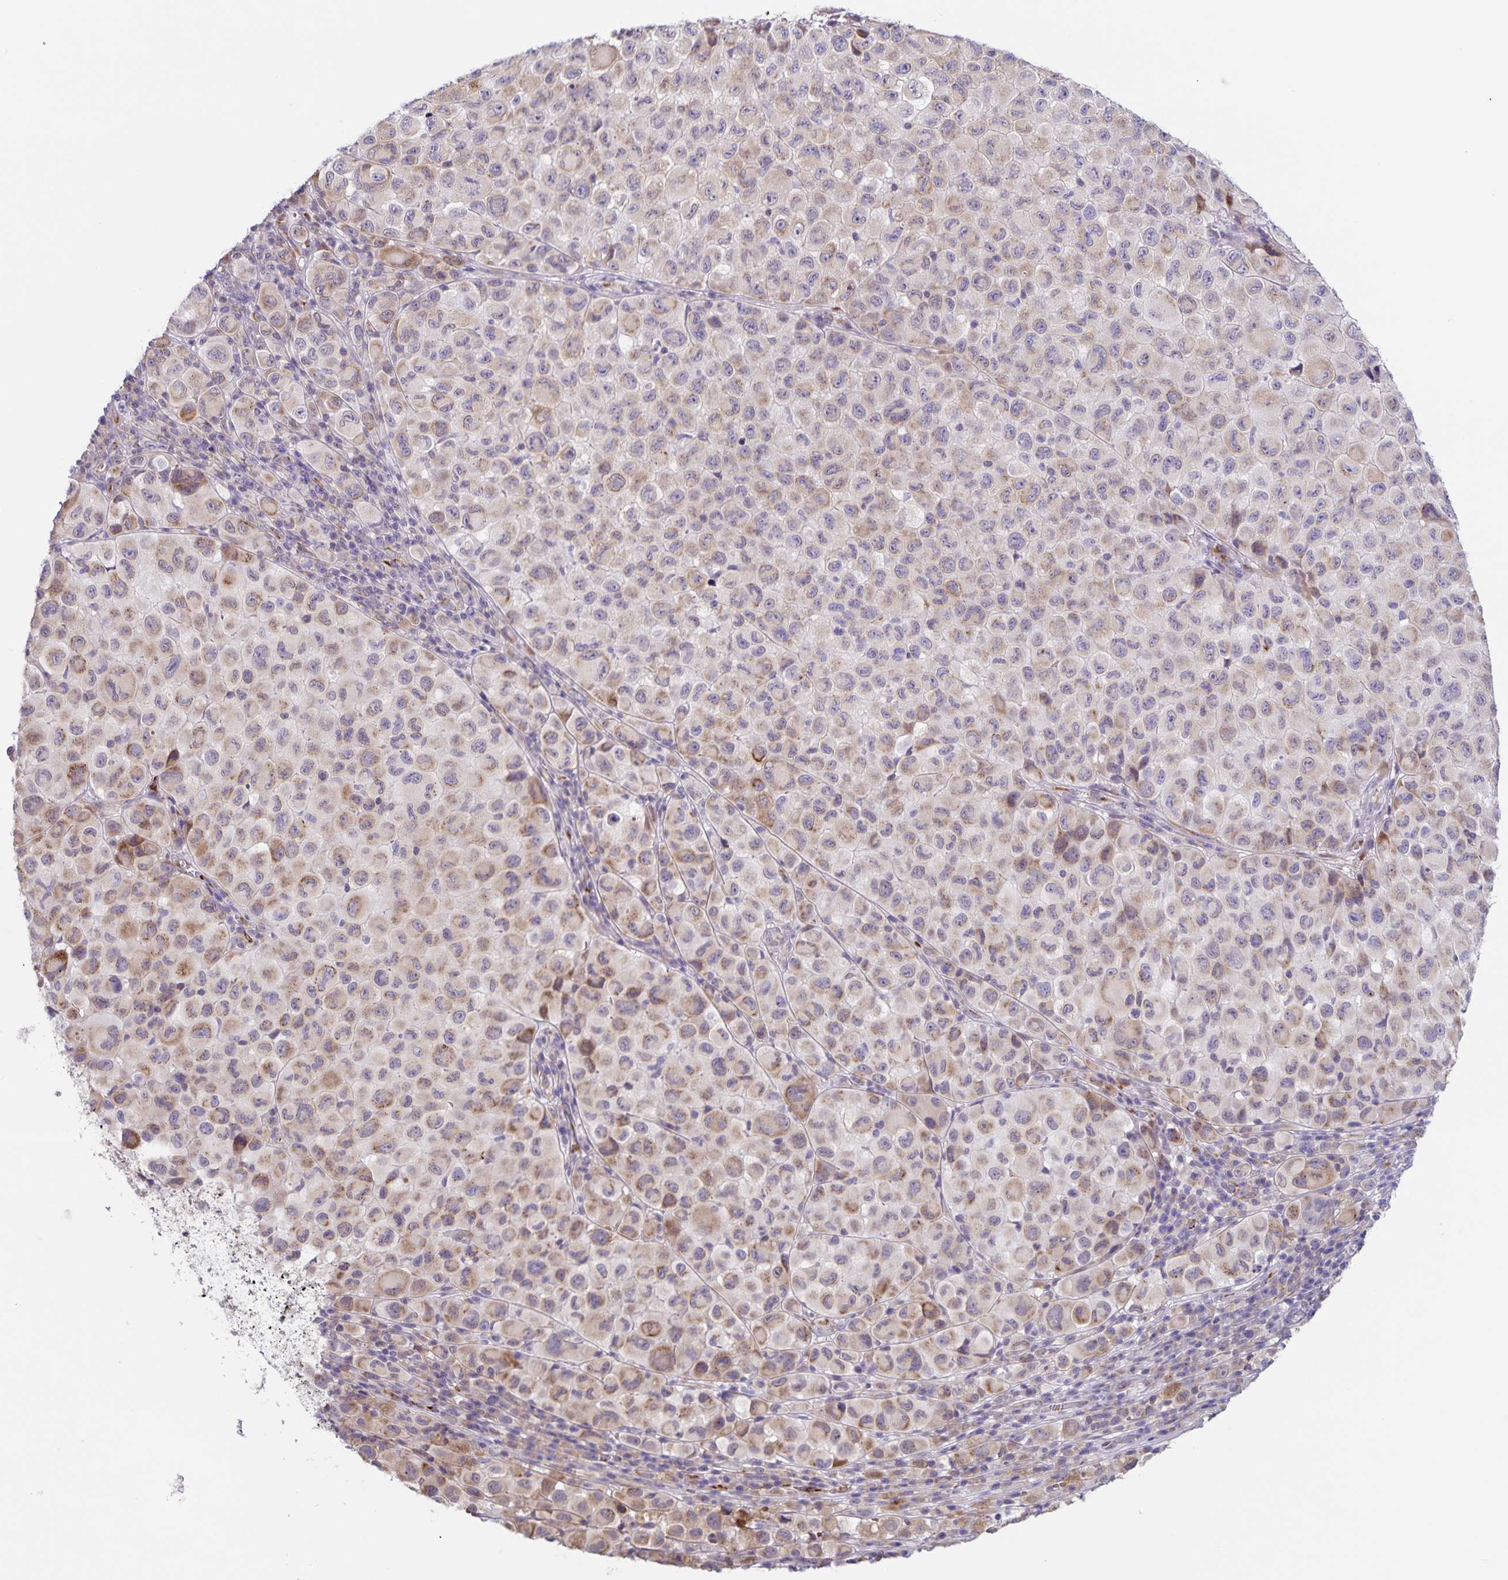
{"staining": {"intensity": "weak", "quantity": "25%-75%", "location": "cytoplasmic/membranous"}, "tissue": "melanoma", "cell_type": "Tumor cells", "image_type": "cancer", "snomed": [{"axis": "morphology", "description": "Malignant melanoma, NOS"}, {"axis": "topography", "description": "Skin"}], "caption": "A photomicrograph showing weak cytoplasmic/membranous staining in approximately 25%-75% of tumor cells in malignant melanoma, as visualized by brown immunohistochemical staining.", "gene": "STPG4", "patient": {"sex": "male", "age": 93}}